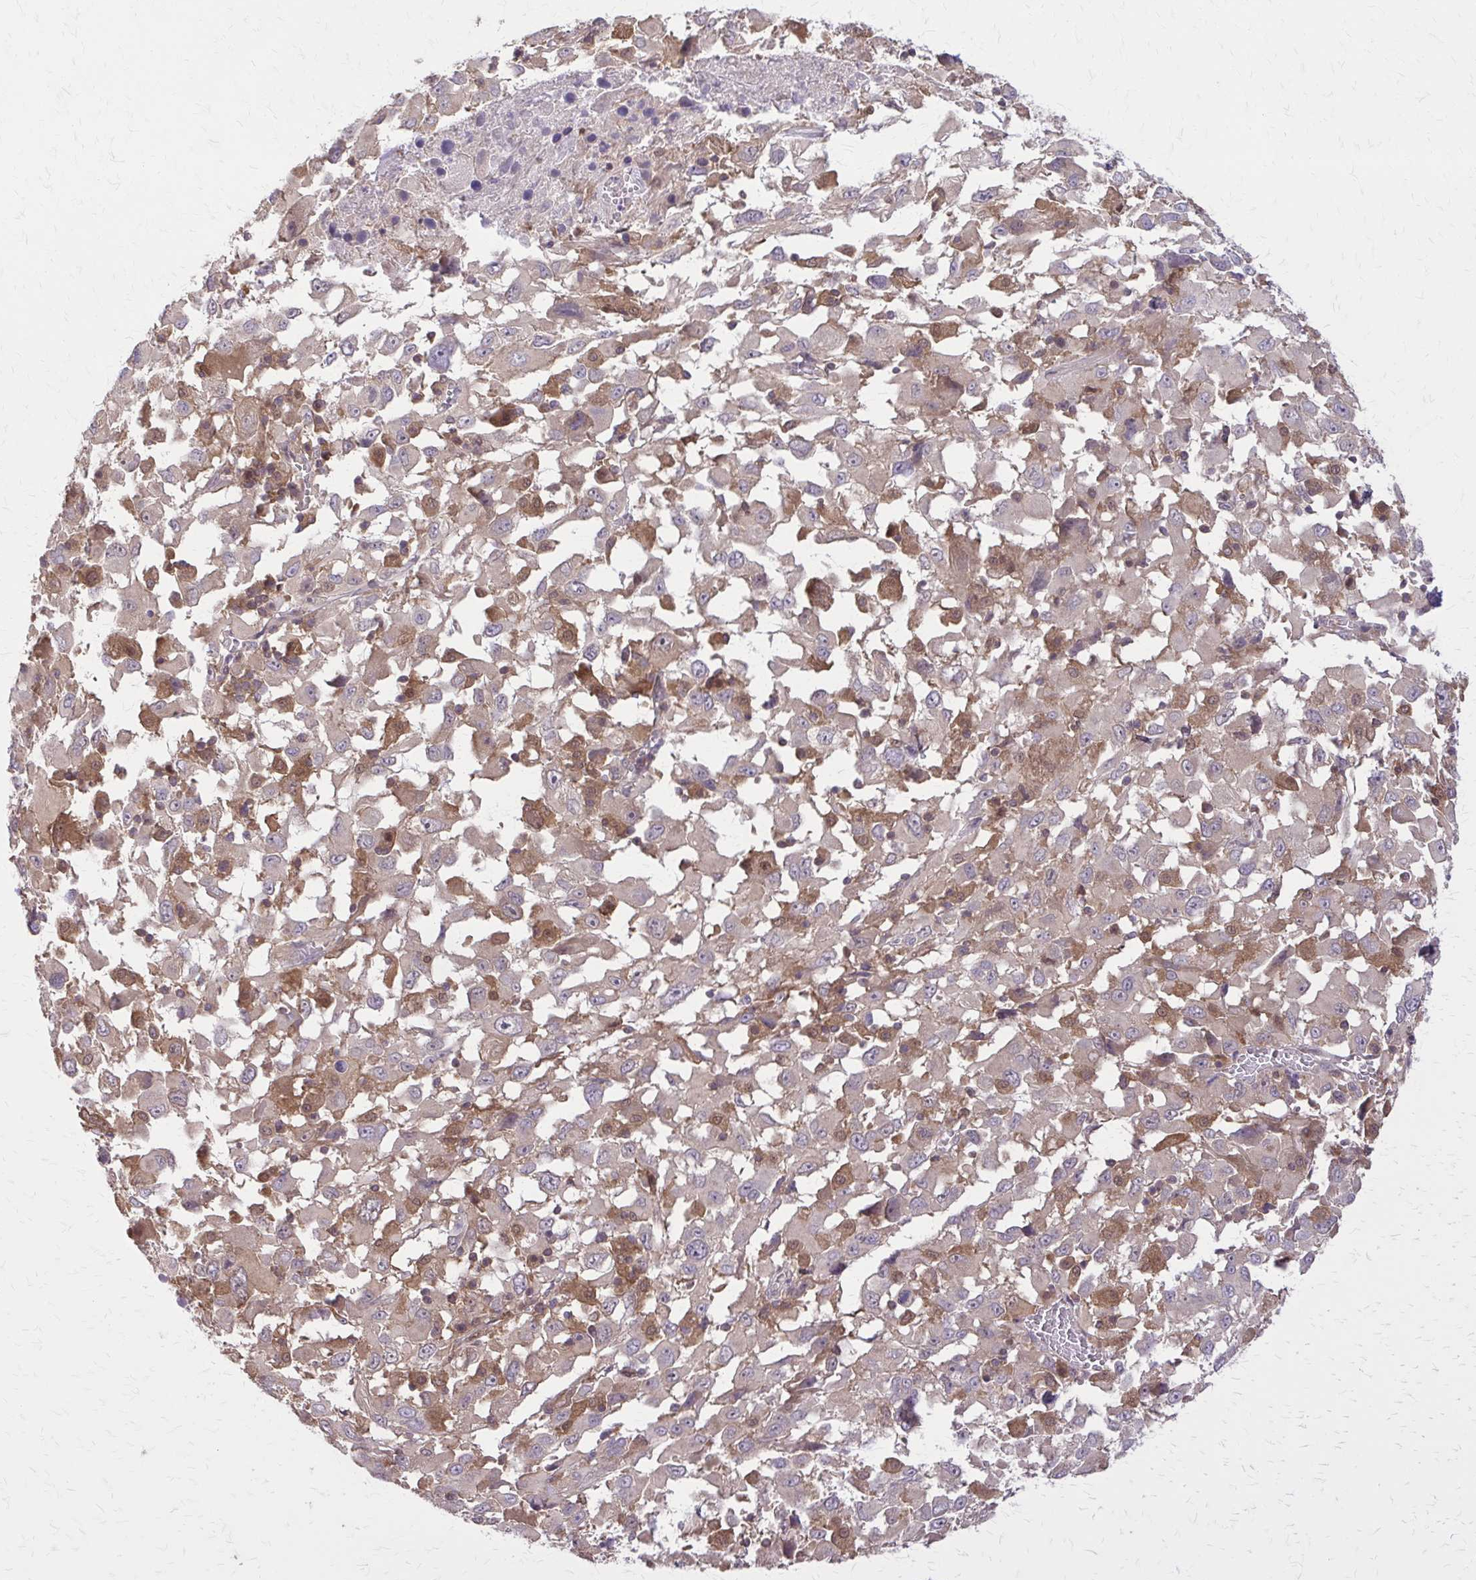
{"staining": {"intensity": "weak", "quantity": "25%-75%", "location": "cytoplasmic/membranous"}, "tissue": "melanoma", "cell_type": "Tumor cells", "image_type": "cancer", "snomed": [{"axis": "morphology", "description": "Malignant melanoma, Metastatic site"}, {"axis": "topography", "description": "Soft tissue"}], "caption": "Protein expression analysis of human malignant melanoma (metastatic site) reveals weak cytoplasmic/membranous expression in about 25%-75% of tumor cells. (DAB (3,3'-diaminobenzidine) IHC with brightfield microscopy, high magnification).", "gene": "NRBF2", "patient": {"sex": "male", "age": 50}}